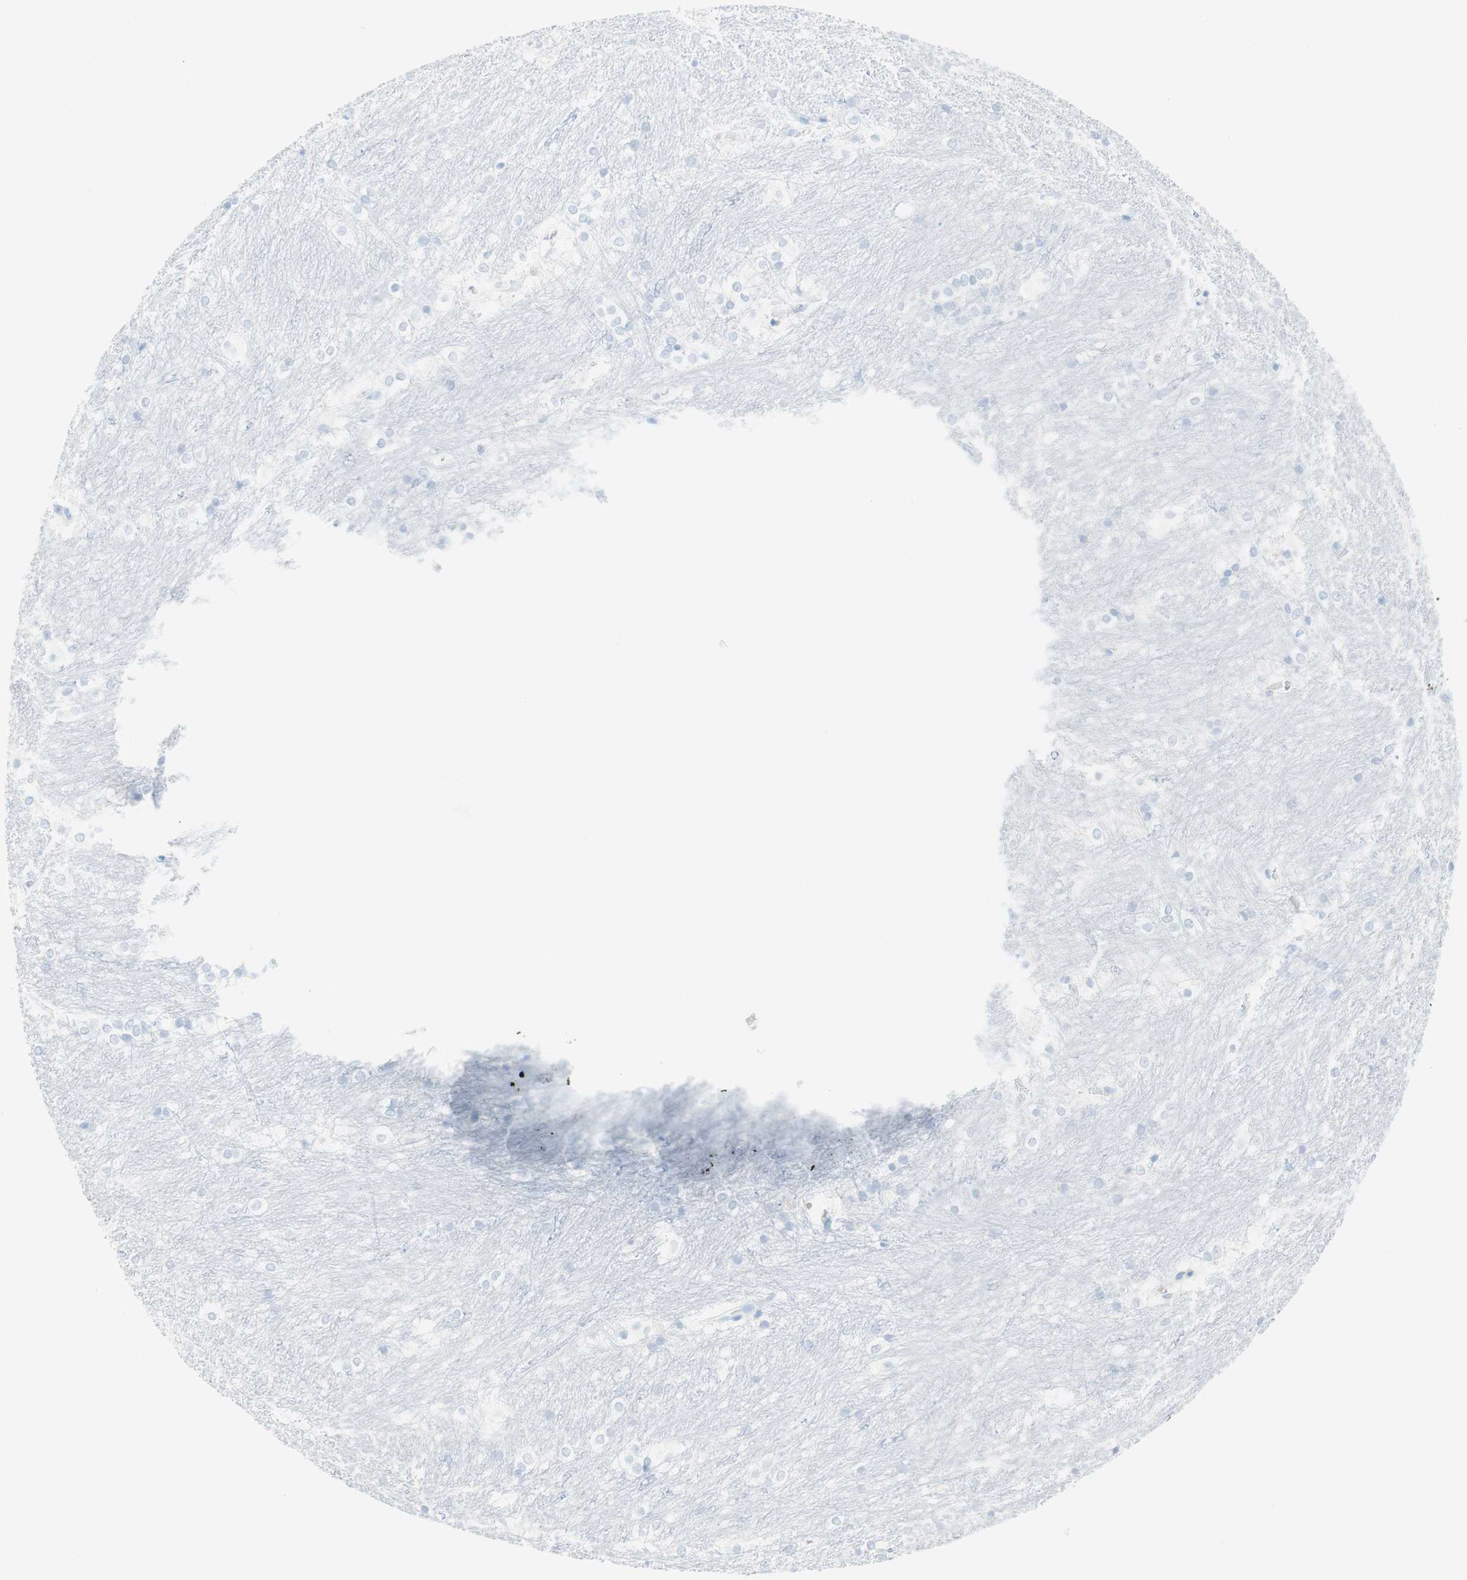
{"staining": {"intensity": "negative", "quantity": "none", "location": "none"}, "tissue": "caudate", "cell_type": "Glial cells", "image_type": "normal", "snomed": [{"axis": "morphology", "description": "Normal tissue, NOS"}, {"axis": "topography", "description": "Lateral ventricle wall"}], "caption": "IHC micrograph of benign caudate stained for a protein (brown), which shows no staining in glial cells. (Immunohistochemistry (ihc), brightfield microscopy, high magnification).", "gene": "TPO", "patient": {"sex": "female", "age": 19}}